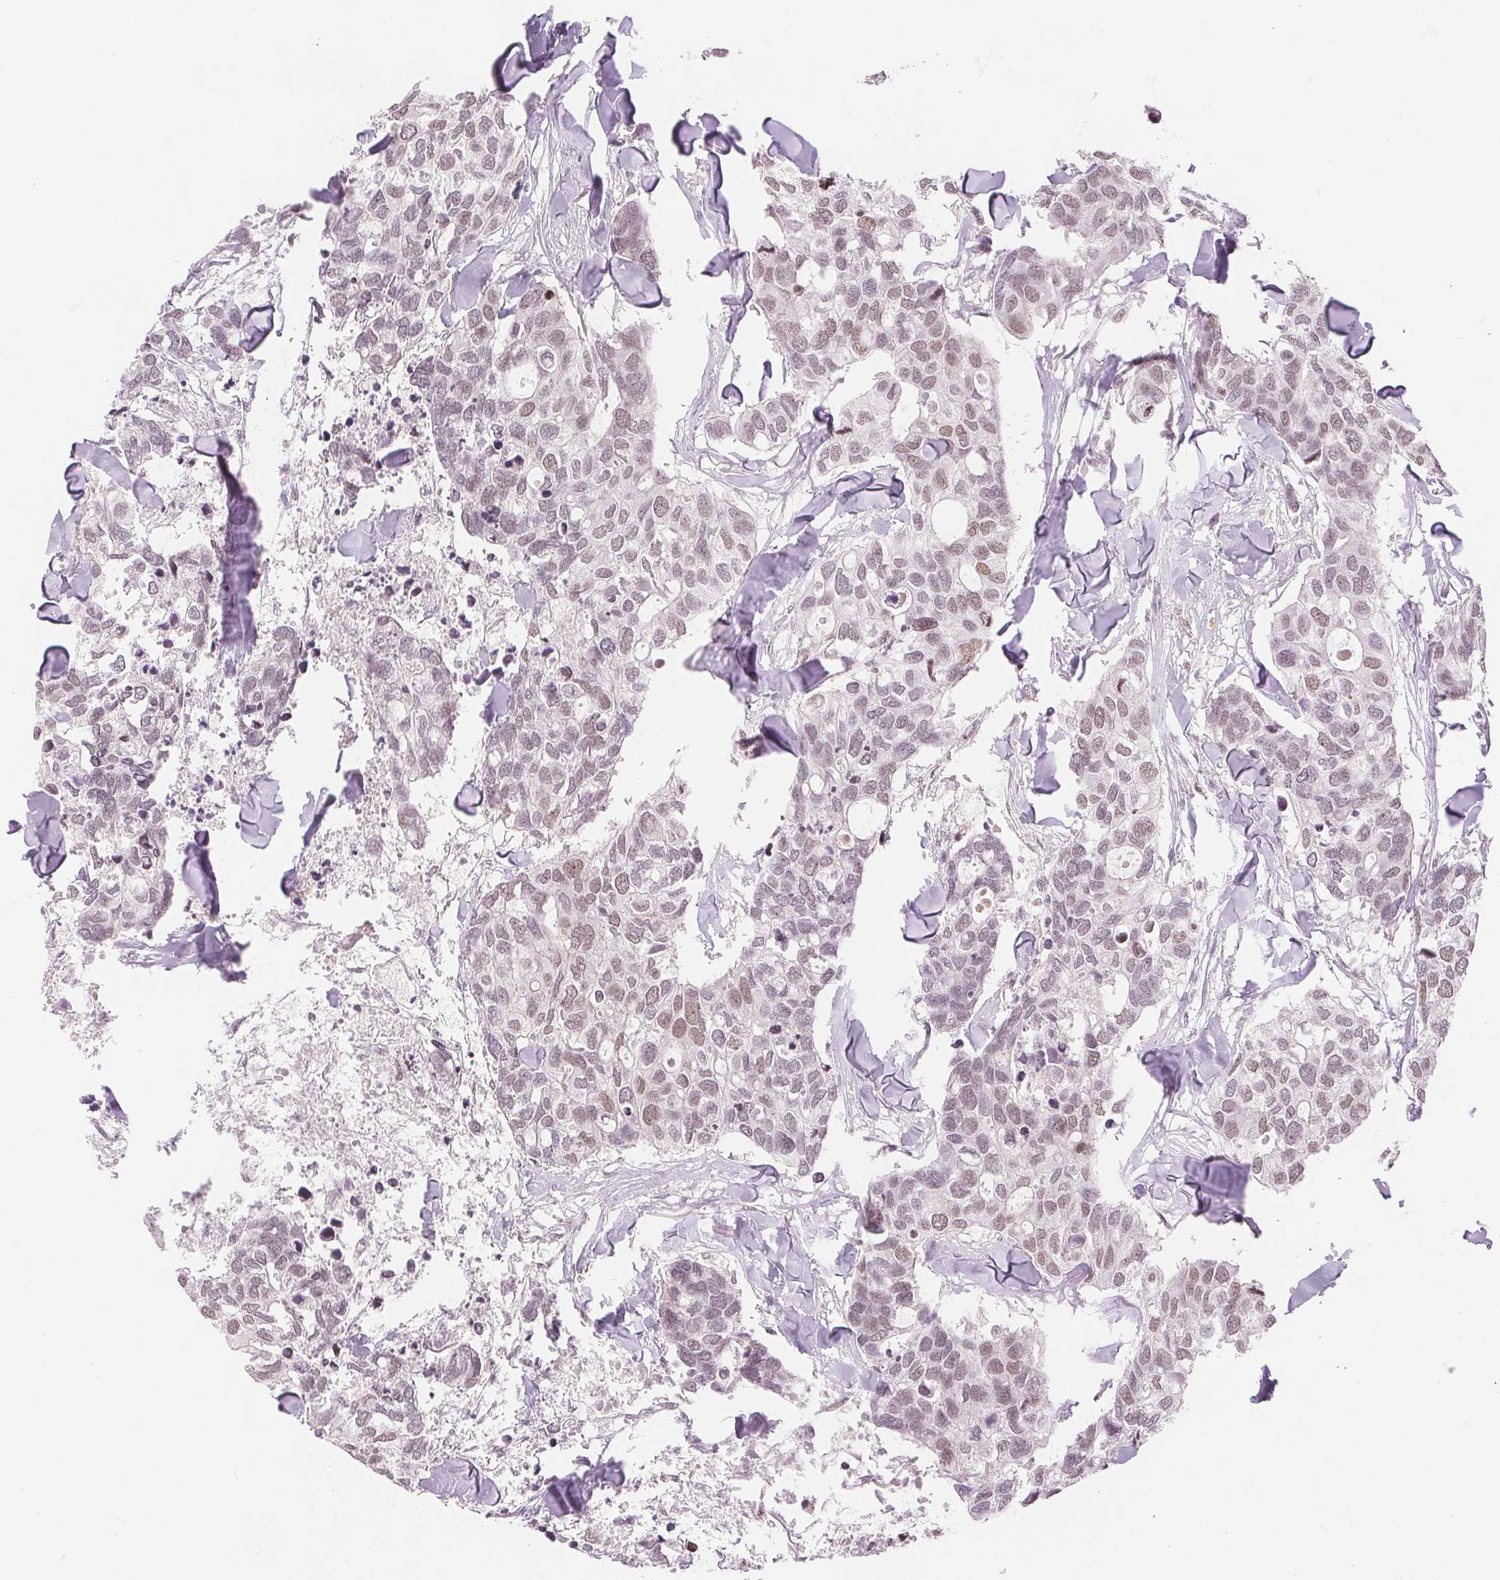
{"staining": {"intensity": "weak", "quantity": "25%-75%", "location": "nuclear"}, "tissue": "breast cancer", "cell_type": "Tumor cells", "image_type": "cancer", "snomed": [{"axis": "morphology", "description": "Duct carcinoma"}, {"axis": "topography", "description": "Breast"}], "caption": "The image shows a brown stain indicating the presence of a protein in the nuclear of tumor cells in breast infiltrating ductal carcinoma.", "gene": "DEK", "patient": {"sex": "female", "age": 83}}